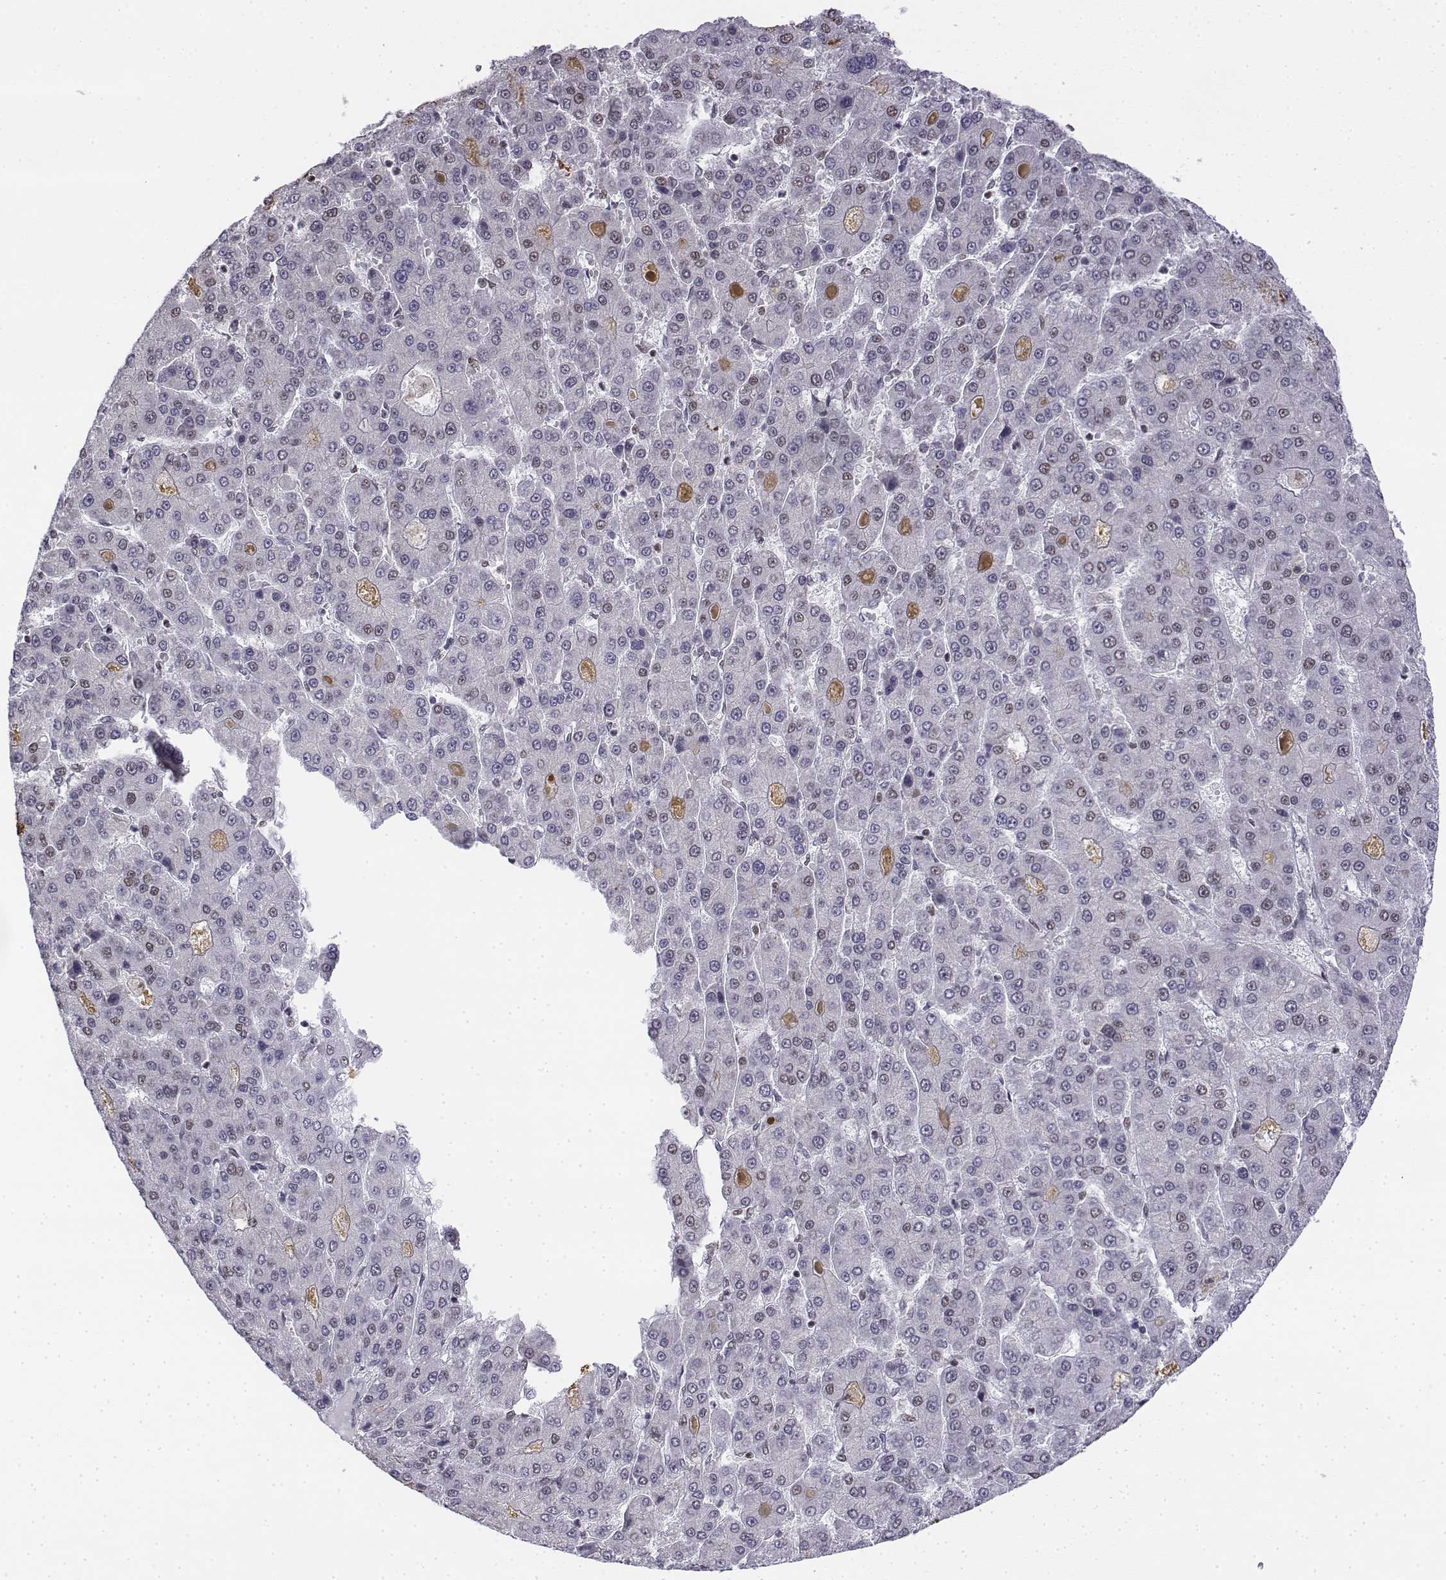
{"staining": {"intensity": "weak", "quantity": "<25%", "location": "nuclear"}, "tissue": "liver cancer", "cell_type": "Tumor cells", "image_type": "cancer", "snomed": [{"axis": "morphology", "description": "Carcinoma, Hepatocellular, NOS"}, {"axis": "topography", "description": "Liver"}], "caption": "DAB immunohistochemical staining of human liver cancer reveals no significant positivity in tumor cells. (Stains: DAB (3,3'-diaminobenzidine) IHC with hematoxylin counter stain, Microscopy: brightfield microscopy at high magnification).", "gene": "SETD1A", "patient": {"sex": "male", "age": 70}}